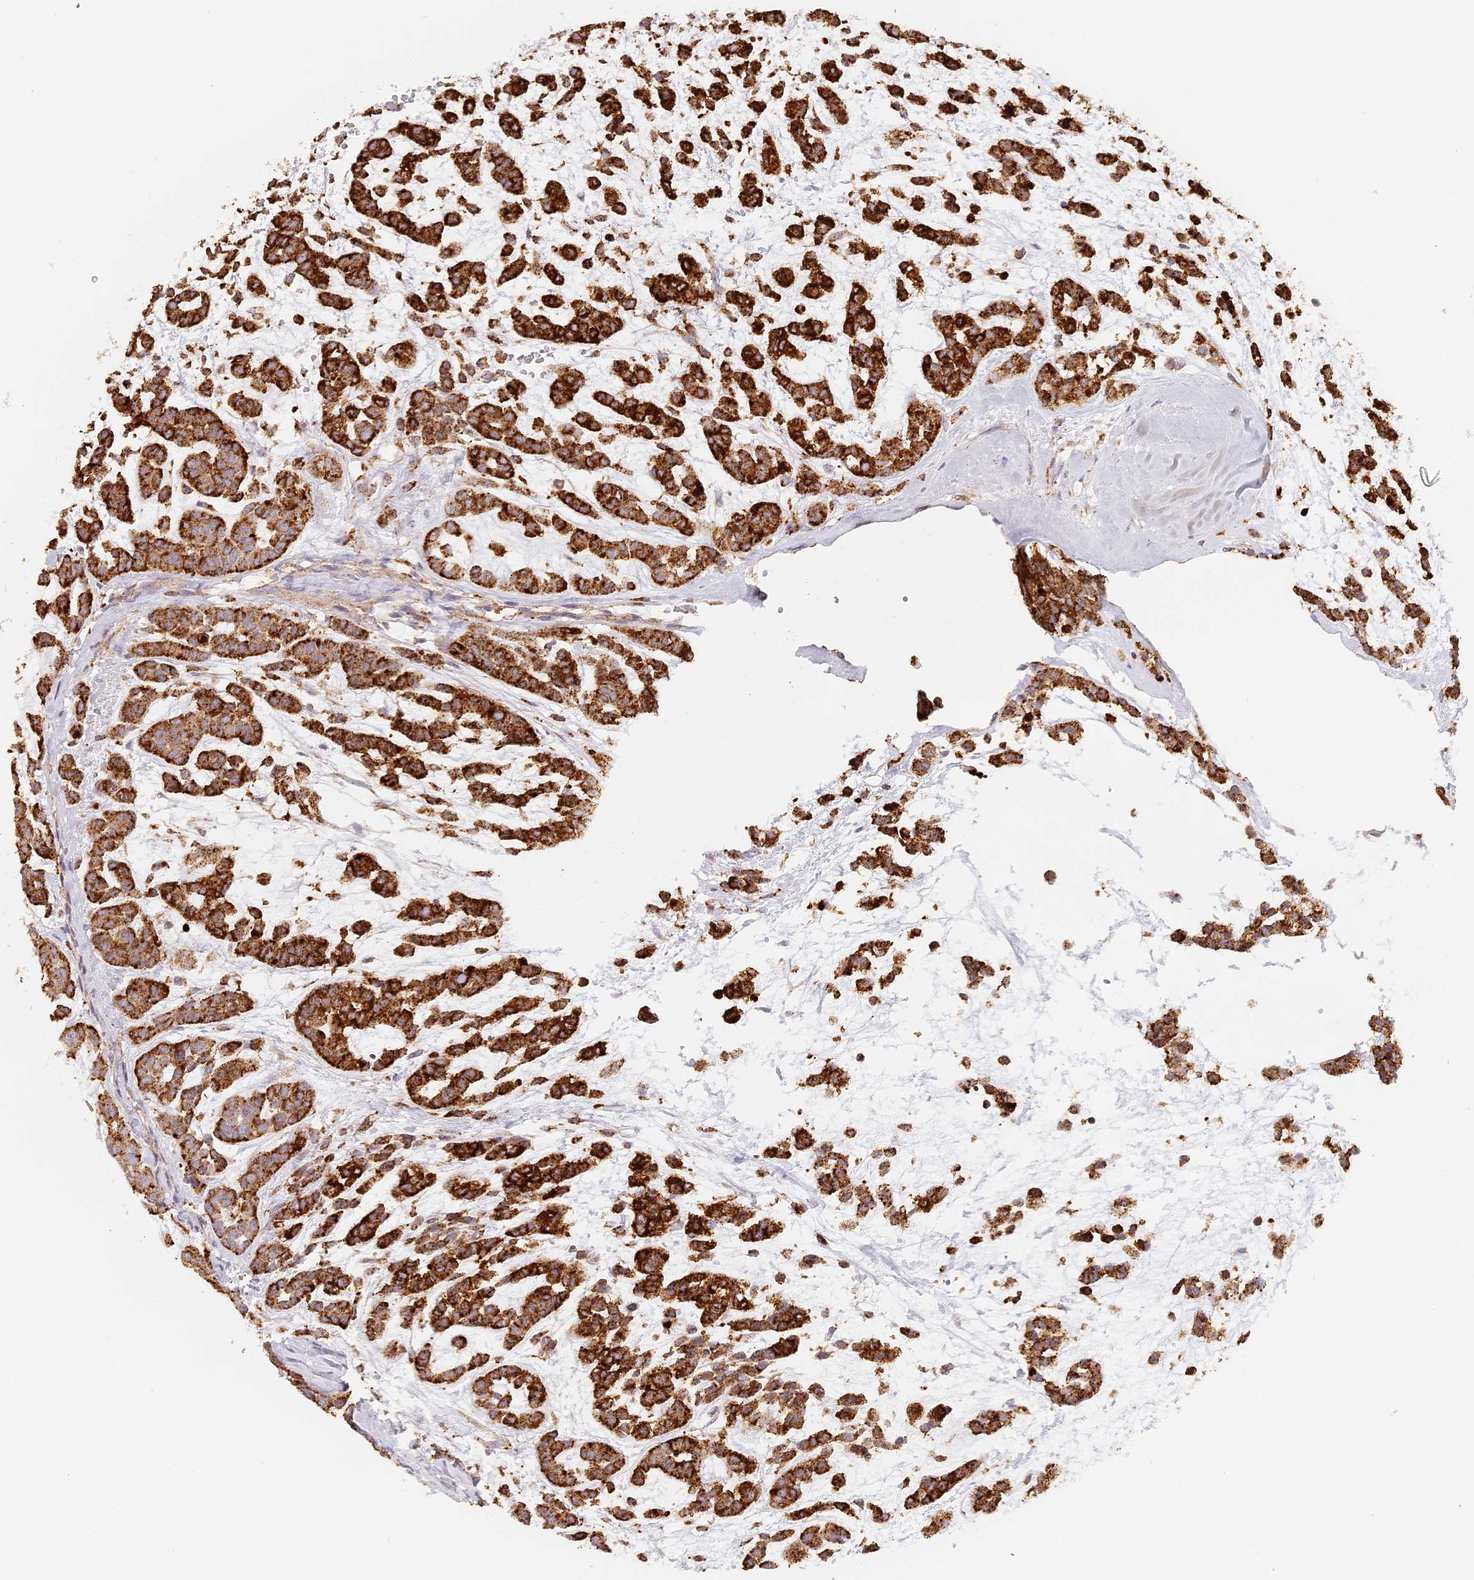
{"staining": {"intensity": "strong", "quantity": ">75%", "location": "cytoplasmic/membranous"}, "tissue": "head and neck cancer", "cell_type": "Tumor cells", "image_type": "cancer", "snomed": [{"axis": "morphology", "description": "Adenocarcinoma, NOS"}, {"axis": "morphology", "description": "Adenoma, NOS"}, {"axis": "topography", "description": "Head-Neck"}], "caption": "Immunohistochemical staining of human head and neck cancer (adenoma) displays strong cytoplasmic/membranous protein expression in about >75% of tumor cells.", "gene": "LAMP2", "patient": {"sex": "female", "age": 55}}